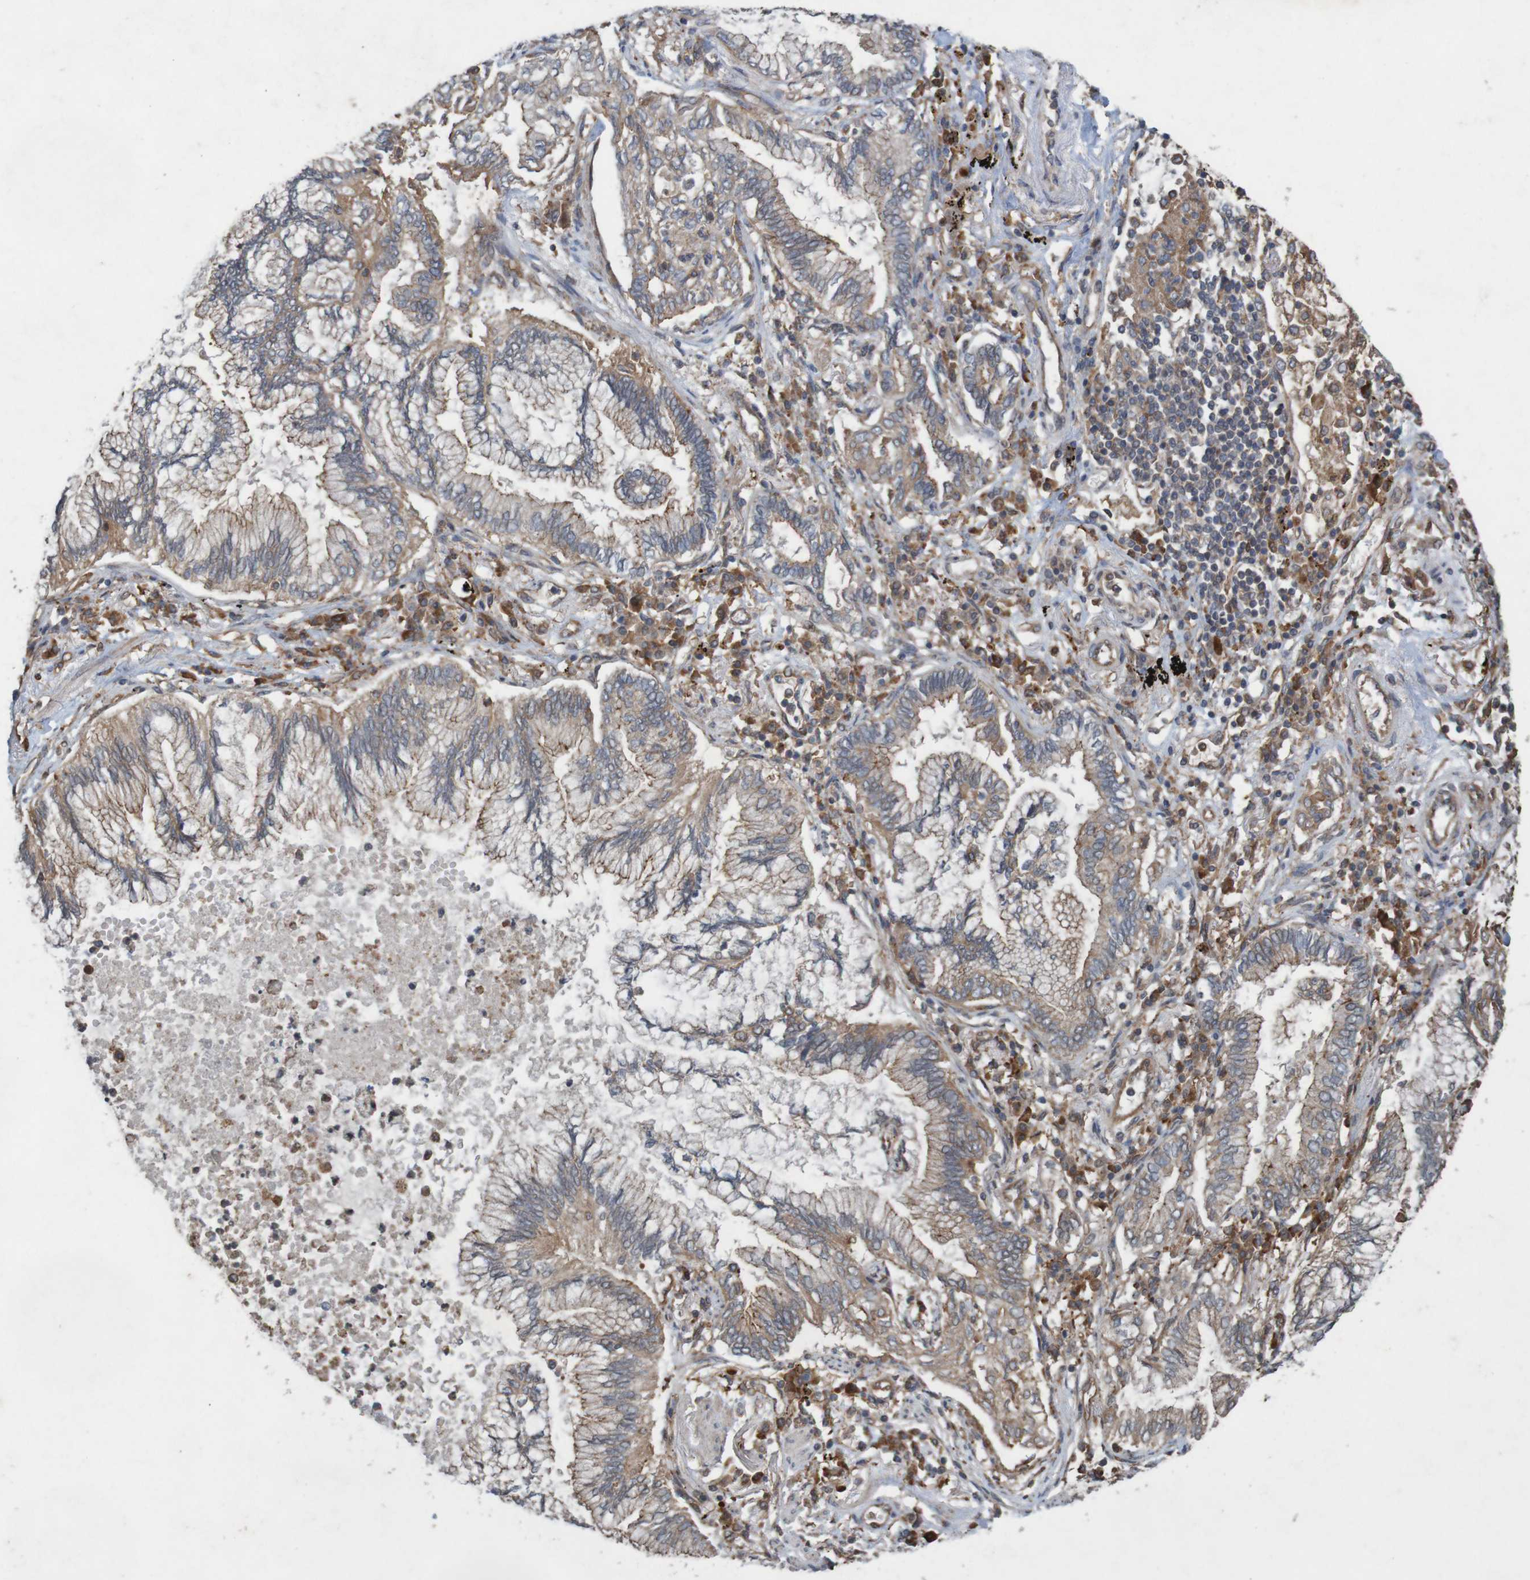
{"staining": {"intensity": "weak", "quantity": ">75%", "location": "cytoplasmic/membranous"}, "tissue": "lung cancer", "cell_type": "Tumor cells", "image_type": "cancer", "snomed": [{"axis": "morphology", "description": "Normal tissue, NOS"}, {"axis": "morphology", "description": "Adenocarcinoma, NOS"}, {"axis": "topography", "description": "Bronchus"}, {"axis": "topography", "description": "Lung"}], "caption": "DAB (3,3'-diaminobenzidine) immunohistochemical staining of adenocarcinoma (lung) demonstrates weak cytoplasmic/membranous protein positivity in about >75% of tumor cells.", "gene": "ARHGEF11", "patient": {"sex": "female", "age": 70}}